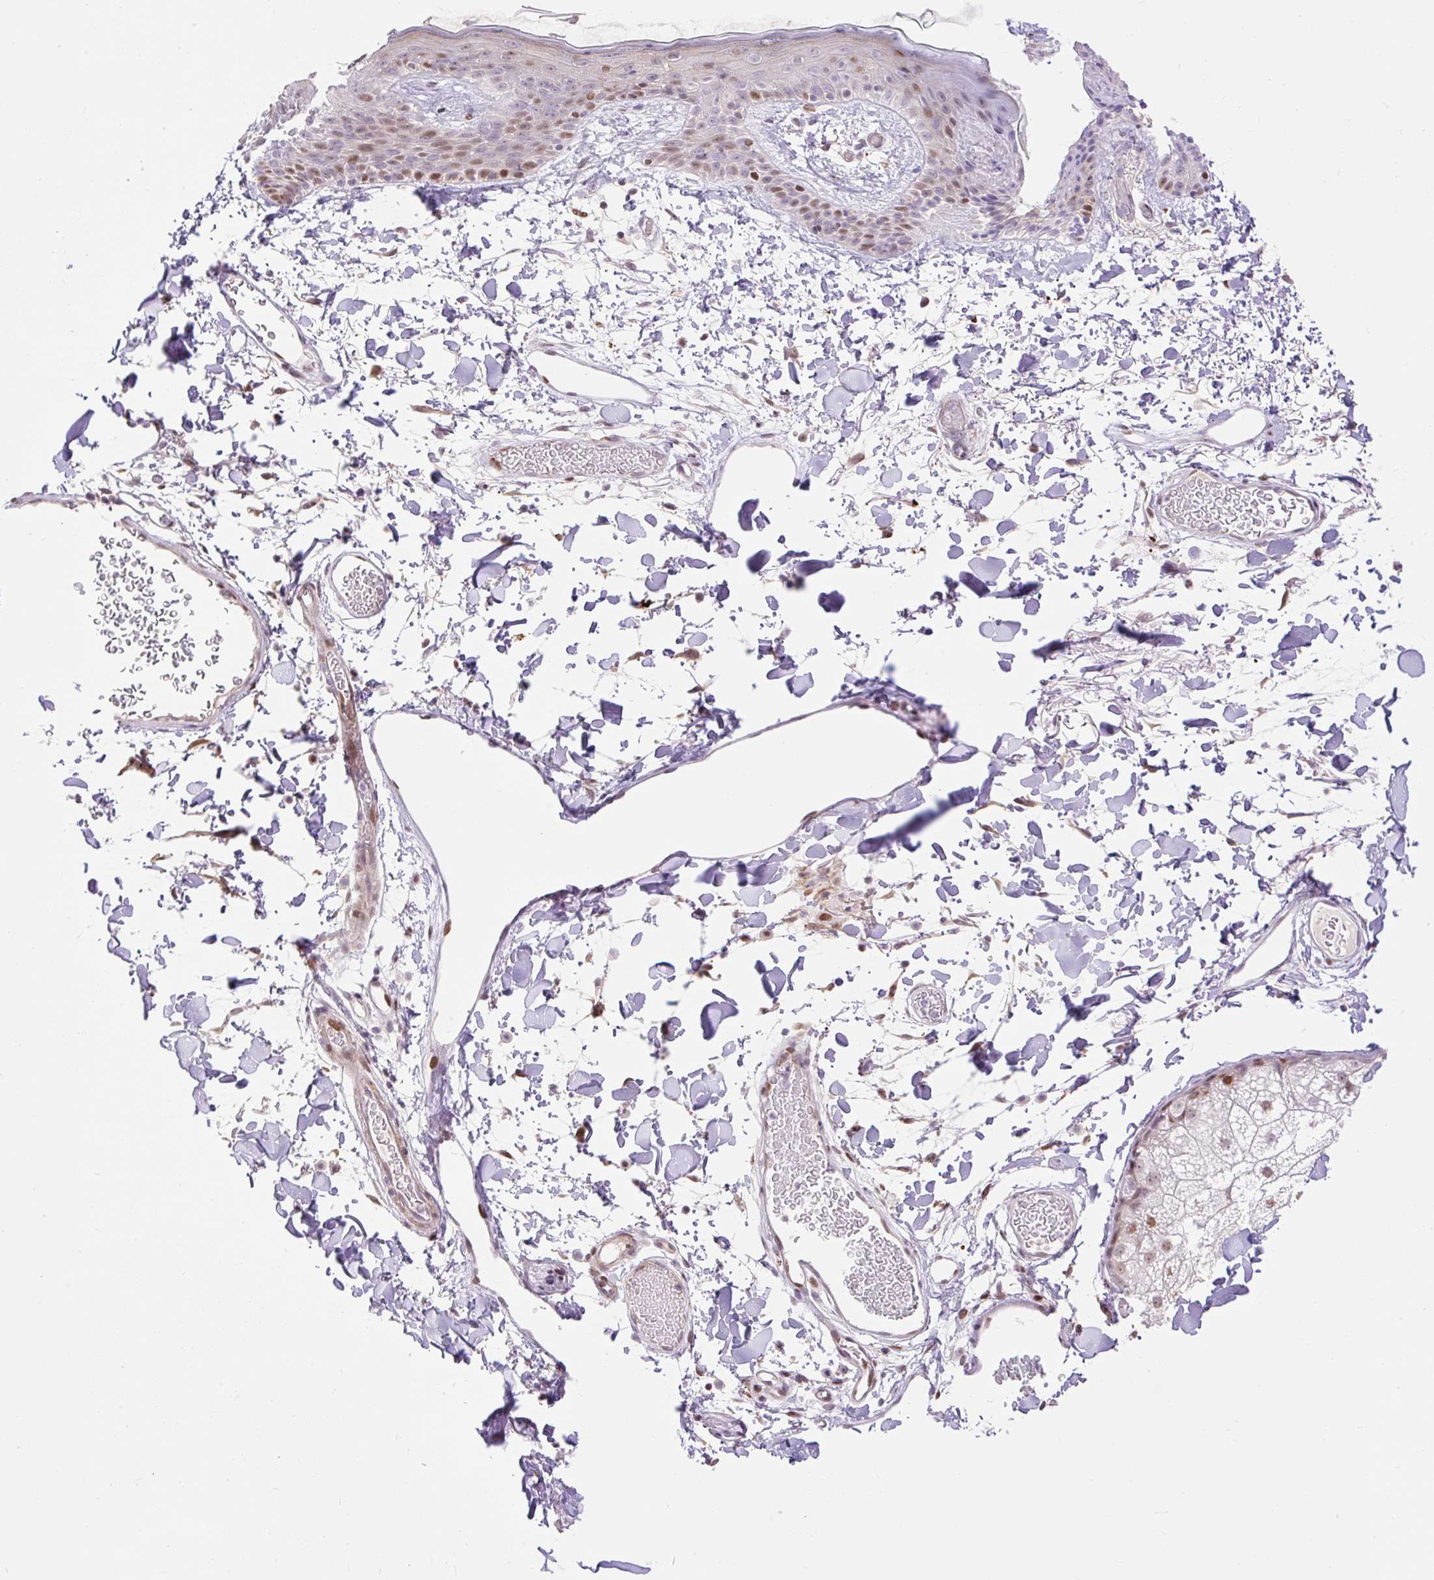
{"staining": {"intensity": "negative", "quantity": "none", "location": "none"}, "tissue": "skin", "cell_type": "Fibroblasts", "image_type": "normal", "snomed": [{"axis": "morphology", "description": "Normal tissue, NOS"}, {"axis": "topography", "description": "Skin"}], "caption": "An immunohistochemistry (IHC) photomicrograph of unremarkable skin is shown. There is no staining in fibroblasts of skin.", "gene": "RIPPLY3", "patient": {"sex": "male", "age": 79}}